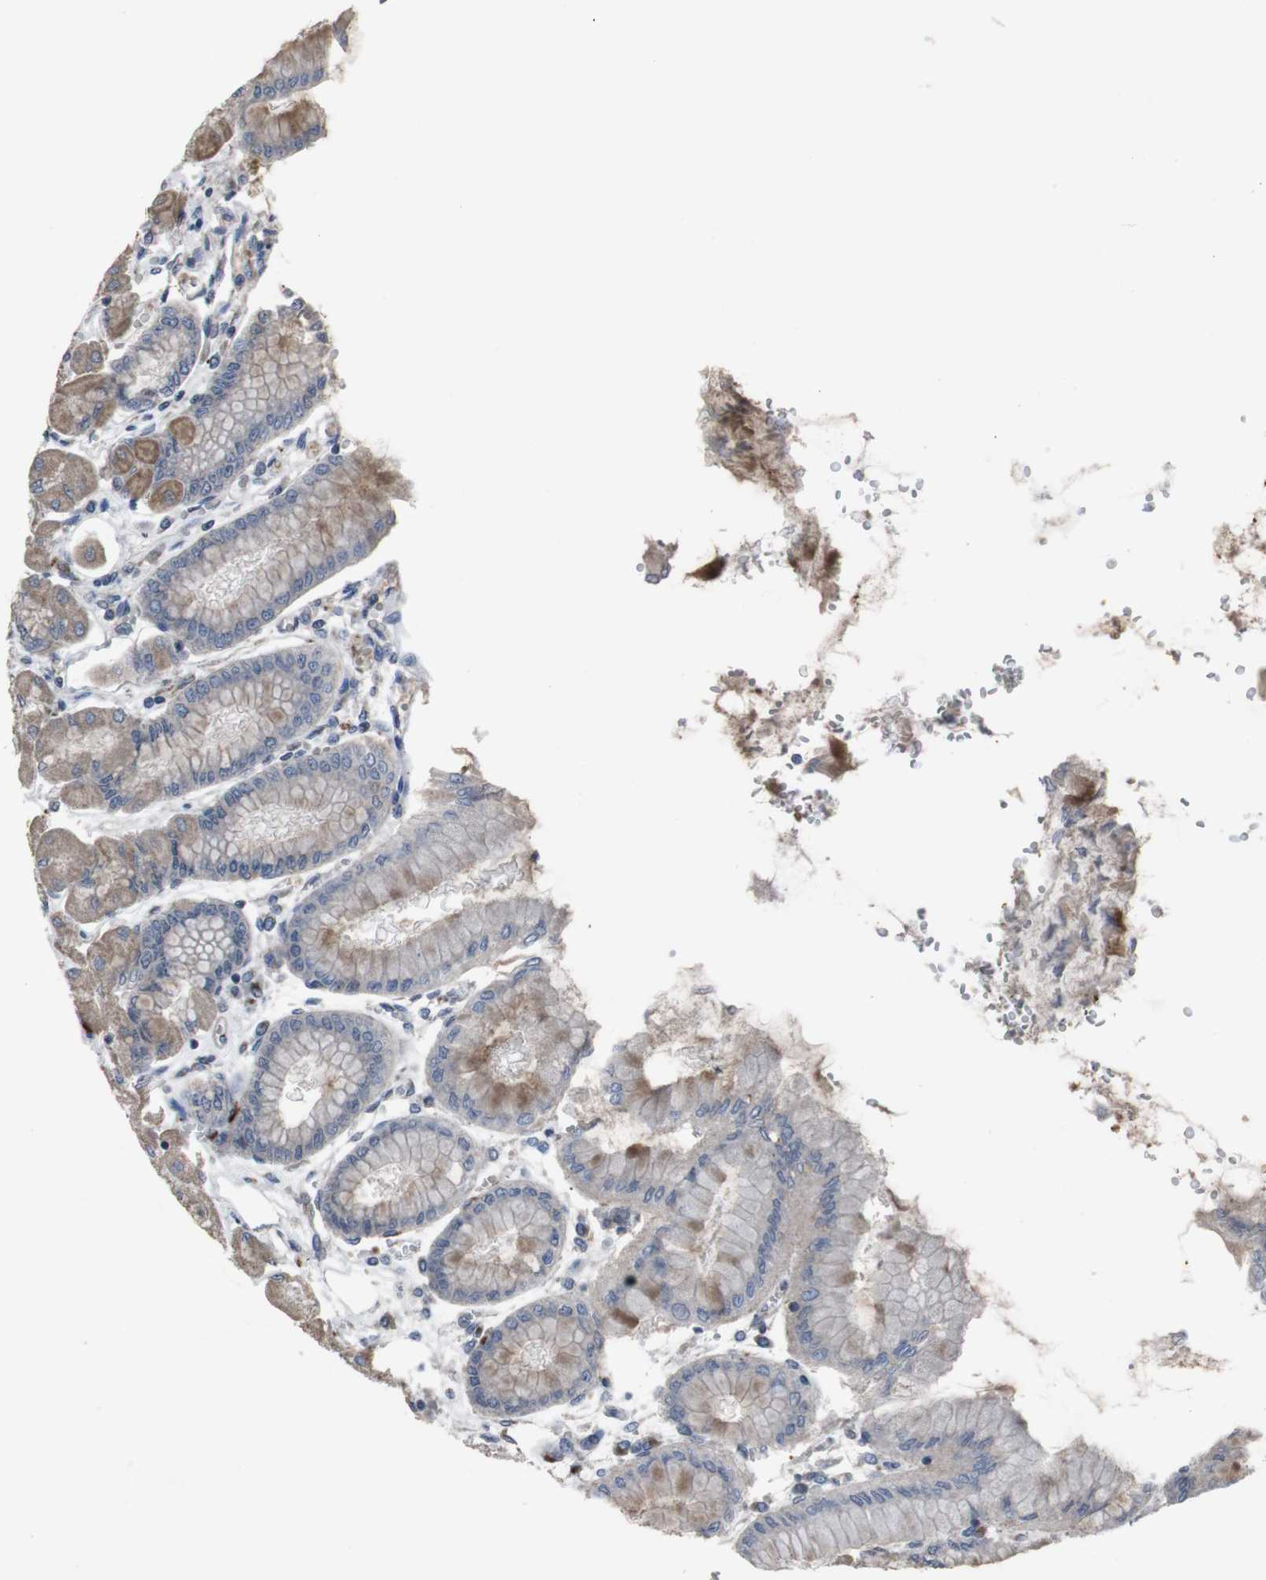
{"staining": {"intensity": "moderate", "quantity": ">75%", "location": "cytoplasmic/membranous"}, "tissue": "stomach", "cell_type": "Glandular cells", "image_type": "normal", "snomed": [{"axis": "morphology", "description": "Normal tissue, NOS"}, {"axis": "topography", "description": "Stomach, upper"}], "caption": "Immunohistochemical staining of normal human stomach displays medium levels of moderate cytoplasmic/membranous positivity in about >75% of glandular cells. The staining is performed using DAB brown chromogen to label protein expression. The nuclei are counter-stained blue using hematoxylin.", "gene": "EFNA5", "patient": {"sex": "female", "age": 56}}